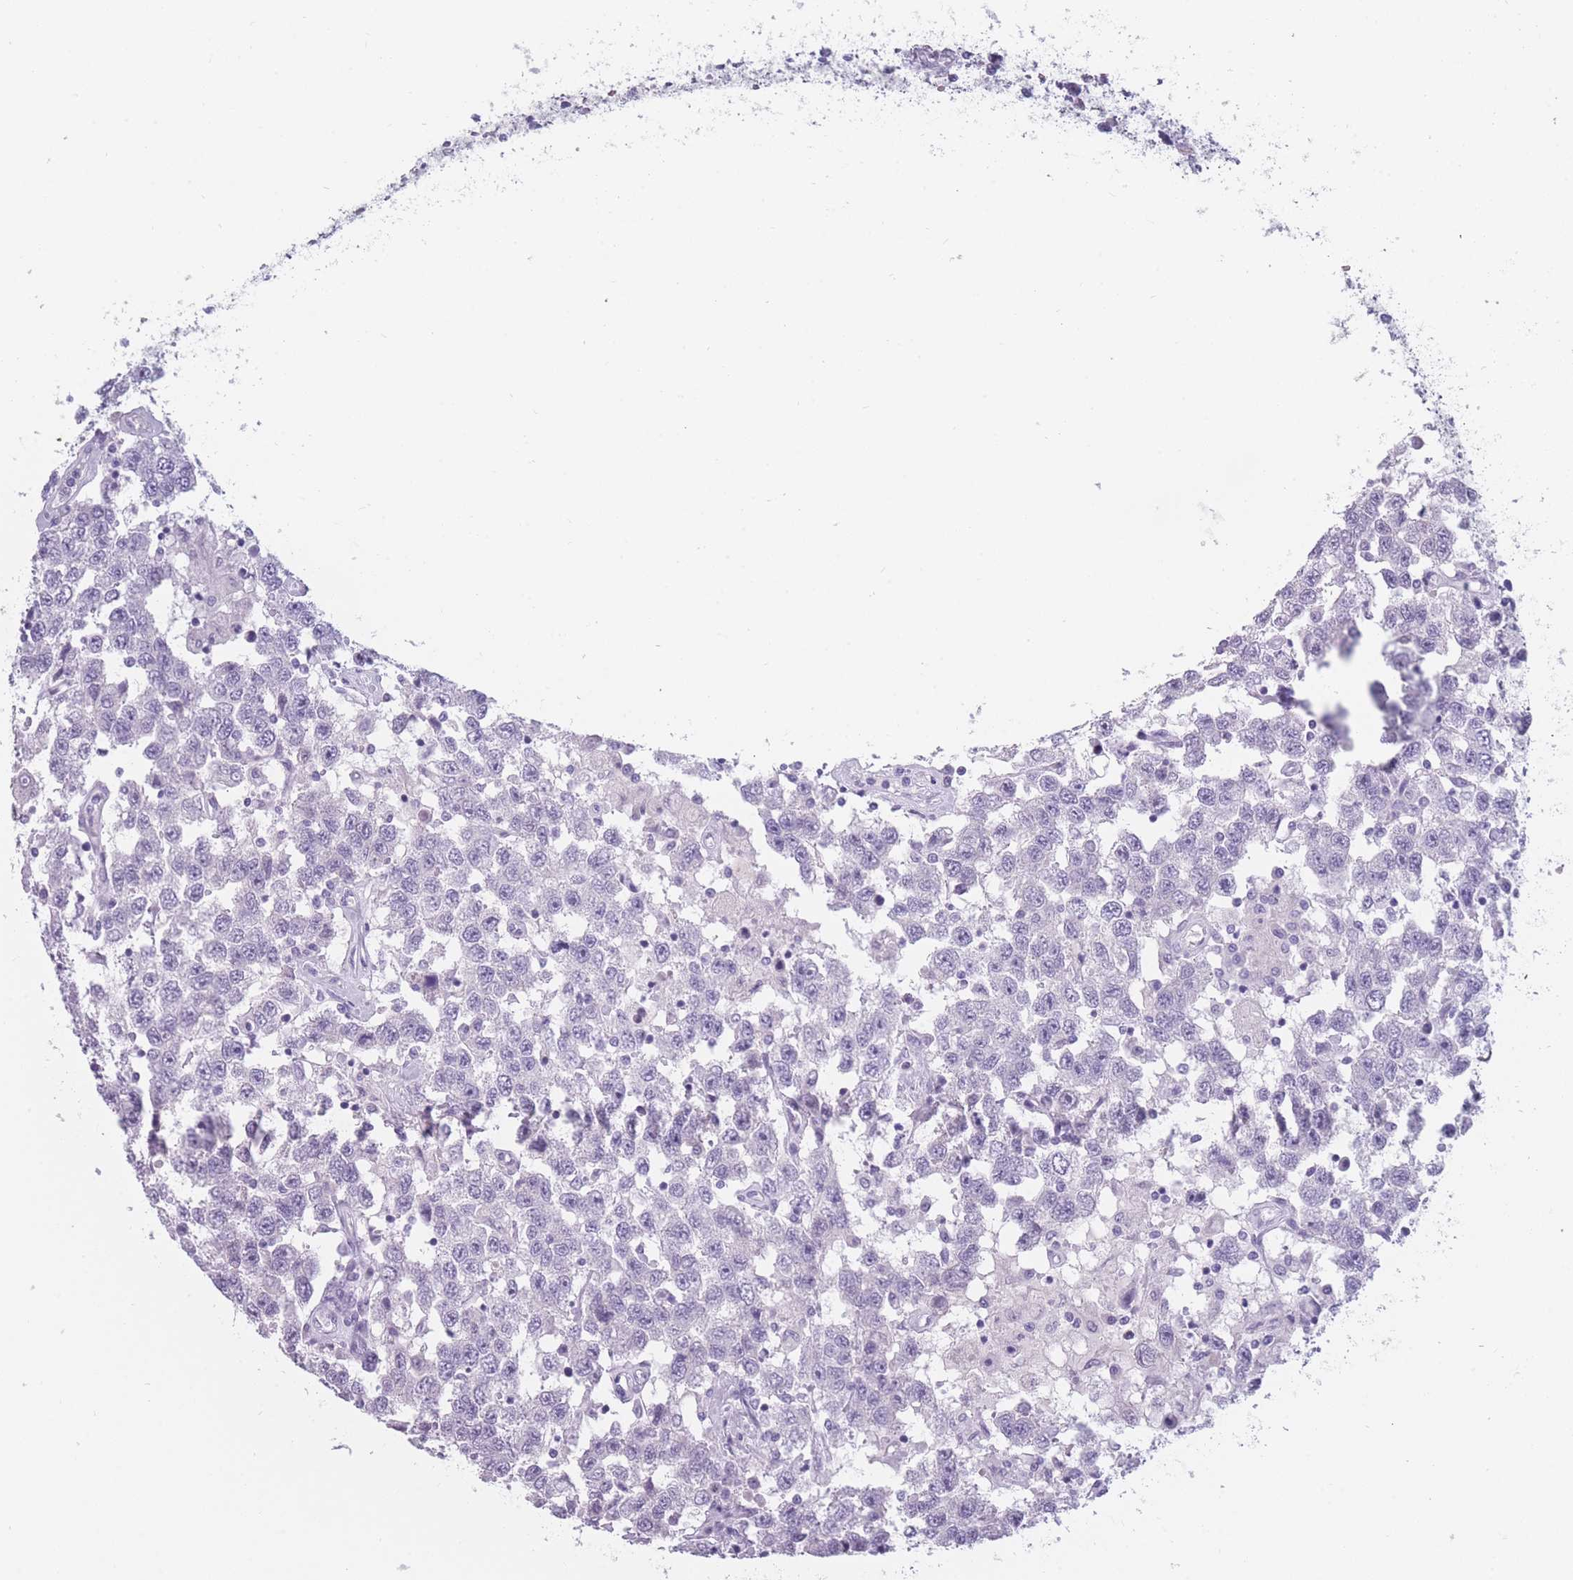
{"staining": {"intensity": "negative", "quantity": "none", "location": "none"}, "tissue": "testis cancer", "cell_type": "Tumor cells", "image_type": "cancer", "snomed": [{"axis": "morphology", "description": "Seminoma, NOS"}, {"axis": "topography", "description": "Testis"}], "caption": "This is an immunohistochemistry (IHC) photomicrograph of seminoma (testis). There is no positivity in tumor cells.", "gene": "PPFIA3", "patient": {"sex": "male", "age": 41}}